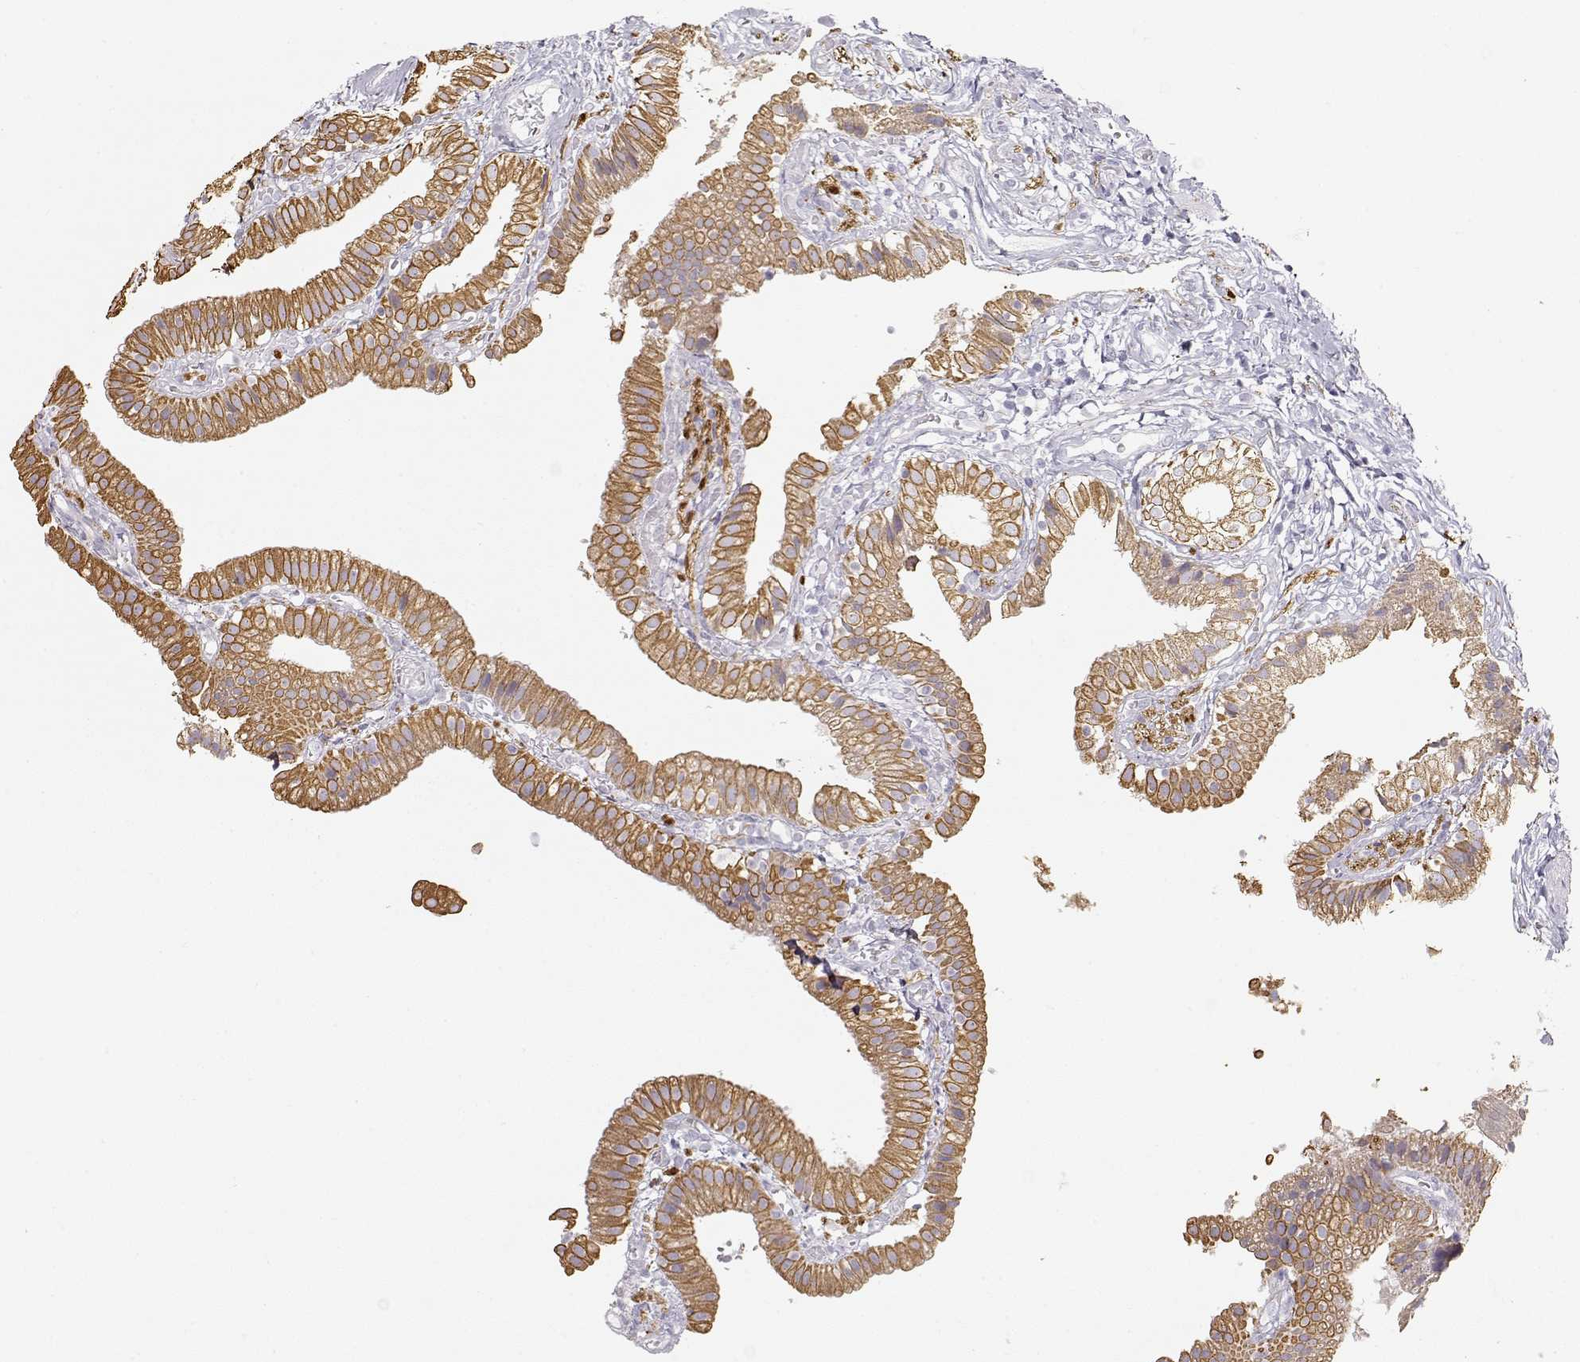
{"staining": {"intensity": "moderate", "quantity": ">75%", "location": "cytoplasmic/membranous"}, "tissue": "gallbladder", "cell_type": "Glandular cells", "image_type": "normal", "snomed": [{"axis": "morphology", "description": "Normal tissue, NOS"}, {"axis": "topography", "description": "Gallbladder"}], "caption": "Human gallbladder stained with a brown dye displays moderate cytoplasmic/membranous positive positivity in approximately >75% of glandular cells.", "gene": "S100B", "patient": {"sex": "female", "age": 47}}